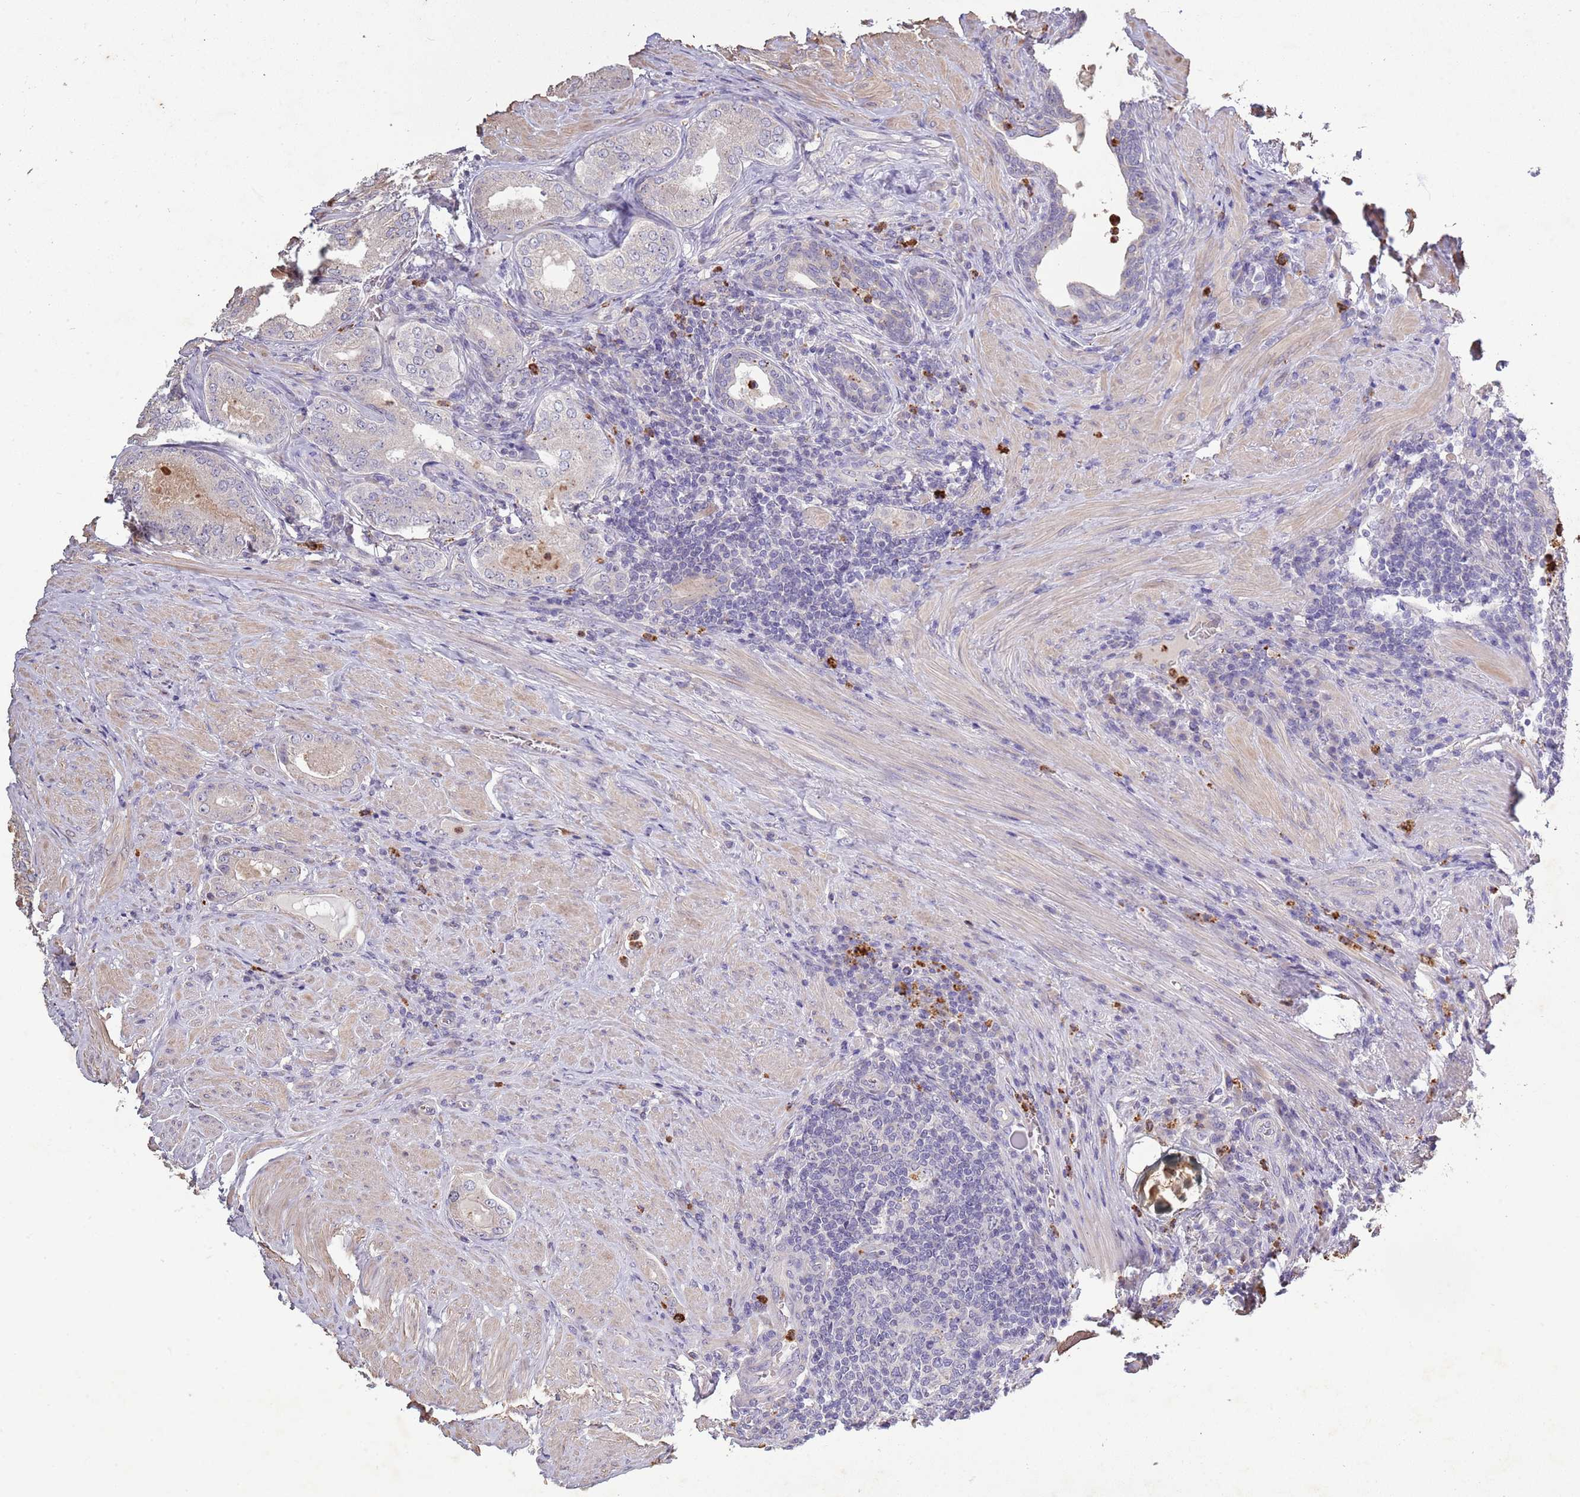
{"staining": {"intensity": "weak", "quantity": "25%-75%", "location": "cytoplasmic/membranous"}, "tissue": "prostate cancer", "cell_type": "Tumor cells", "image_type": "cancer", "snomed": [{"axis": "morphology", "description": "Adenocarcinoma, Low grade"}, {"axis": "topography", "description": "Prostate"}], "caption": "Protein staining of low-grade adenocarcinoma (prostate) tissue shows weak cytoplasmic/membranous staining in approximately 25%-75% of tumor cells. Using DAB (3,3'-diaminobenzidine) (brown) and hematoxylin (blue) stains, captured at high magnification using brightfield microscopy.", "gene": "P2RY13", "patient": {"sex": "male", "age": 68}}